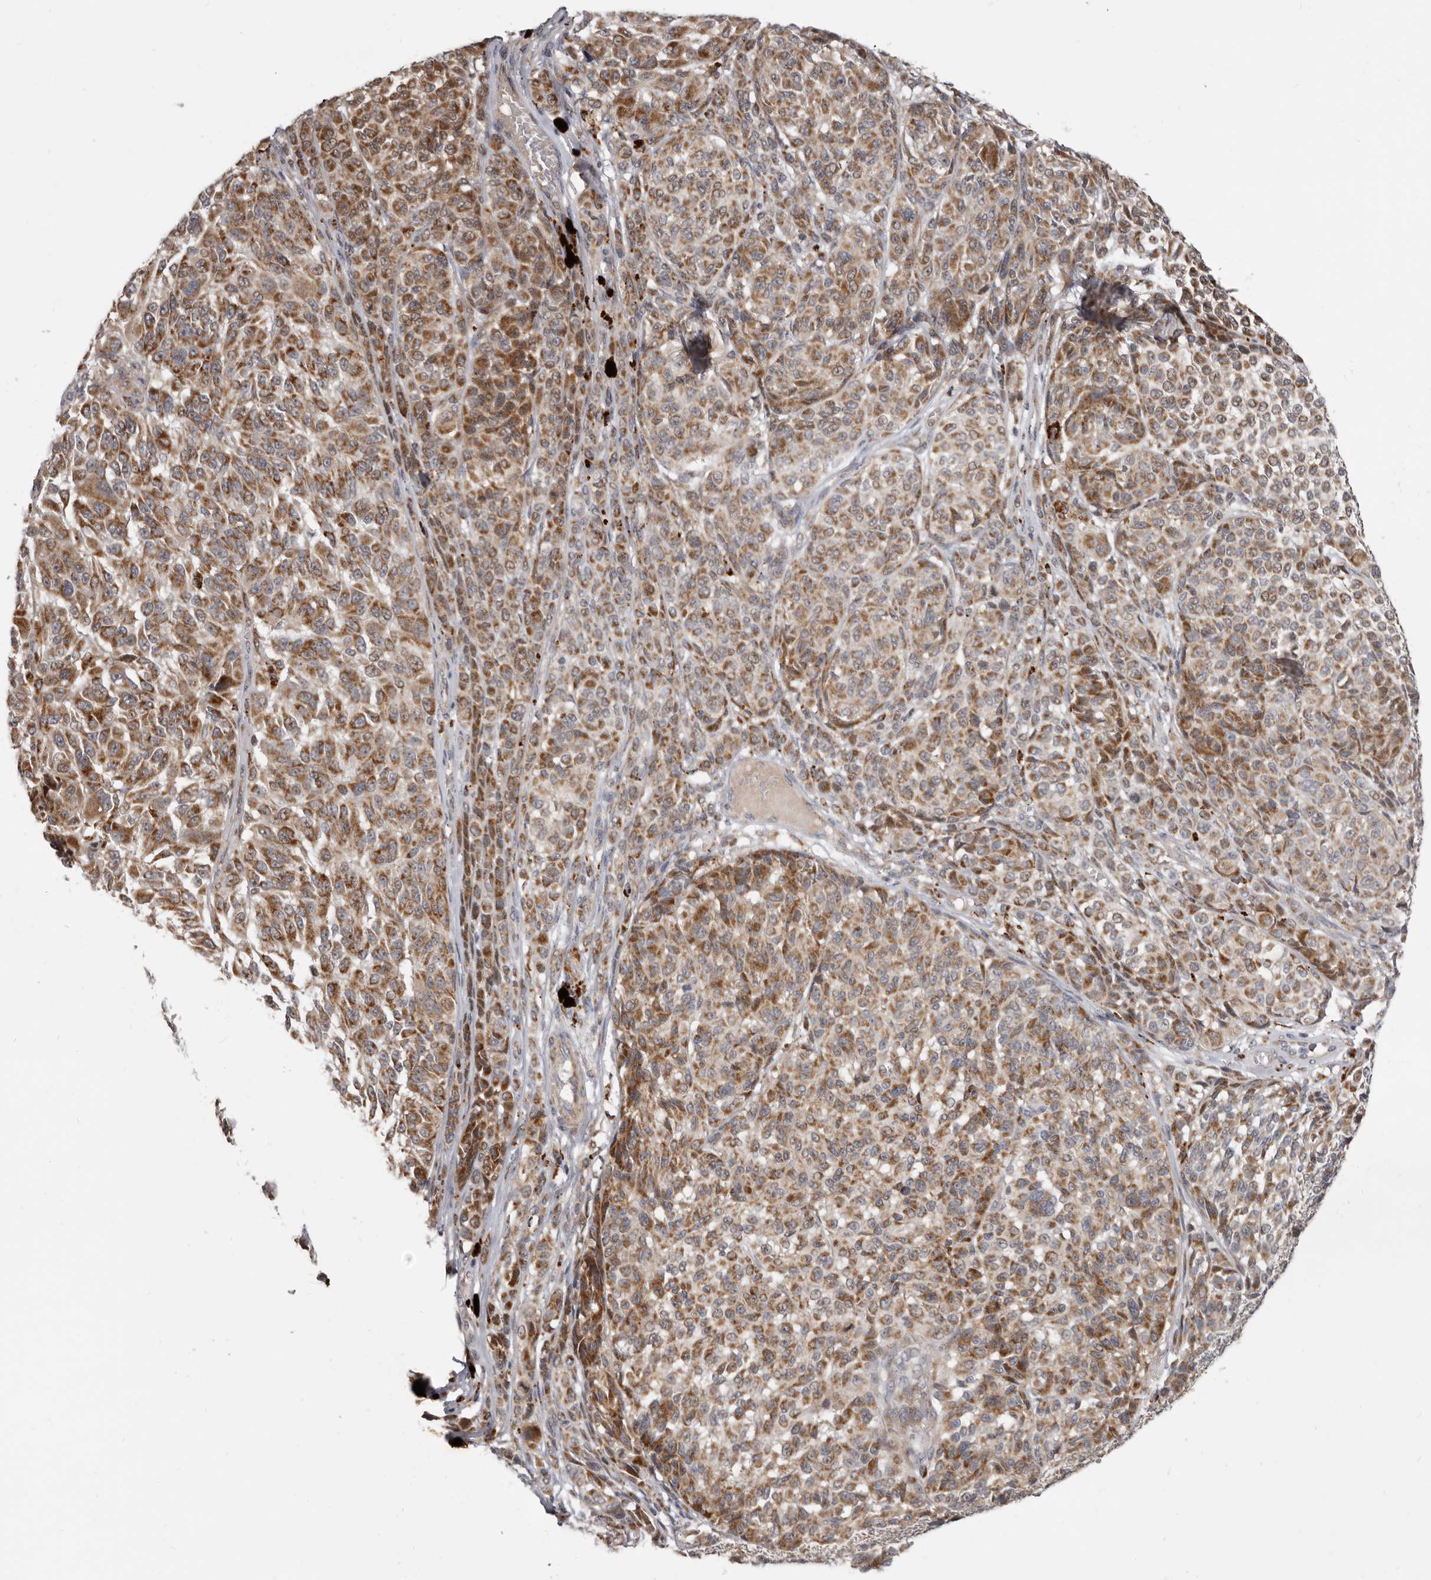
{"staining": {"intensity": "moderate", "quantity": ">75%", "location": "cytoplasmic/membranous"}, "tissue": "melanoma", "cell_type": "Tumor cells", "image_type": "cancer", "snomed": [{"axis": "morphology", "description": "Malignant melanoma, NOS"}, {"axis": "topography", "description": "Skin"}], "caption": "Moderate cytoplasmic/membranous protein positivity is identified in approximately >75% of tumor cells in malignant melanoma.", "gene": "SMC4", "patient": {"sex": "male", "age": 83}}